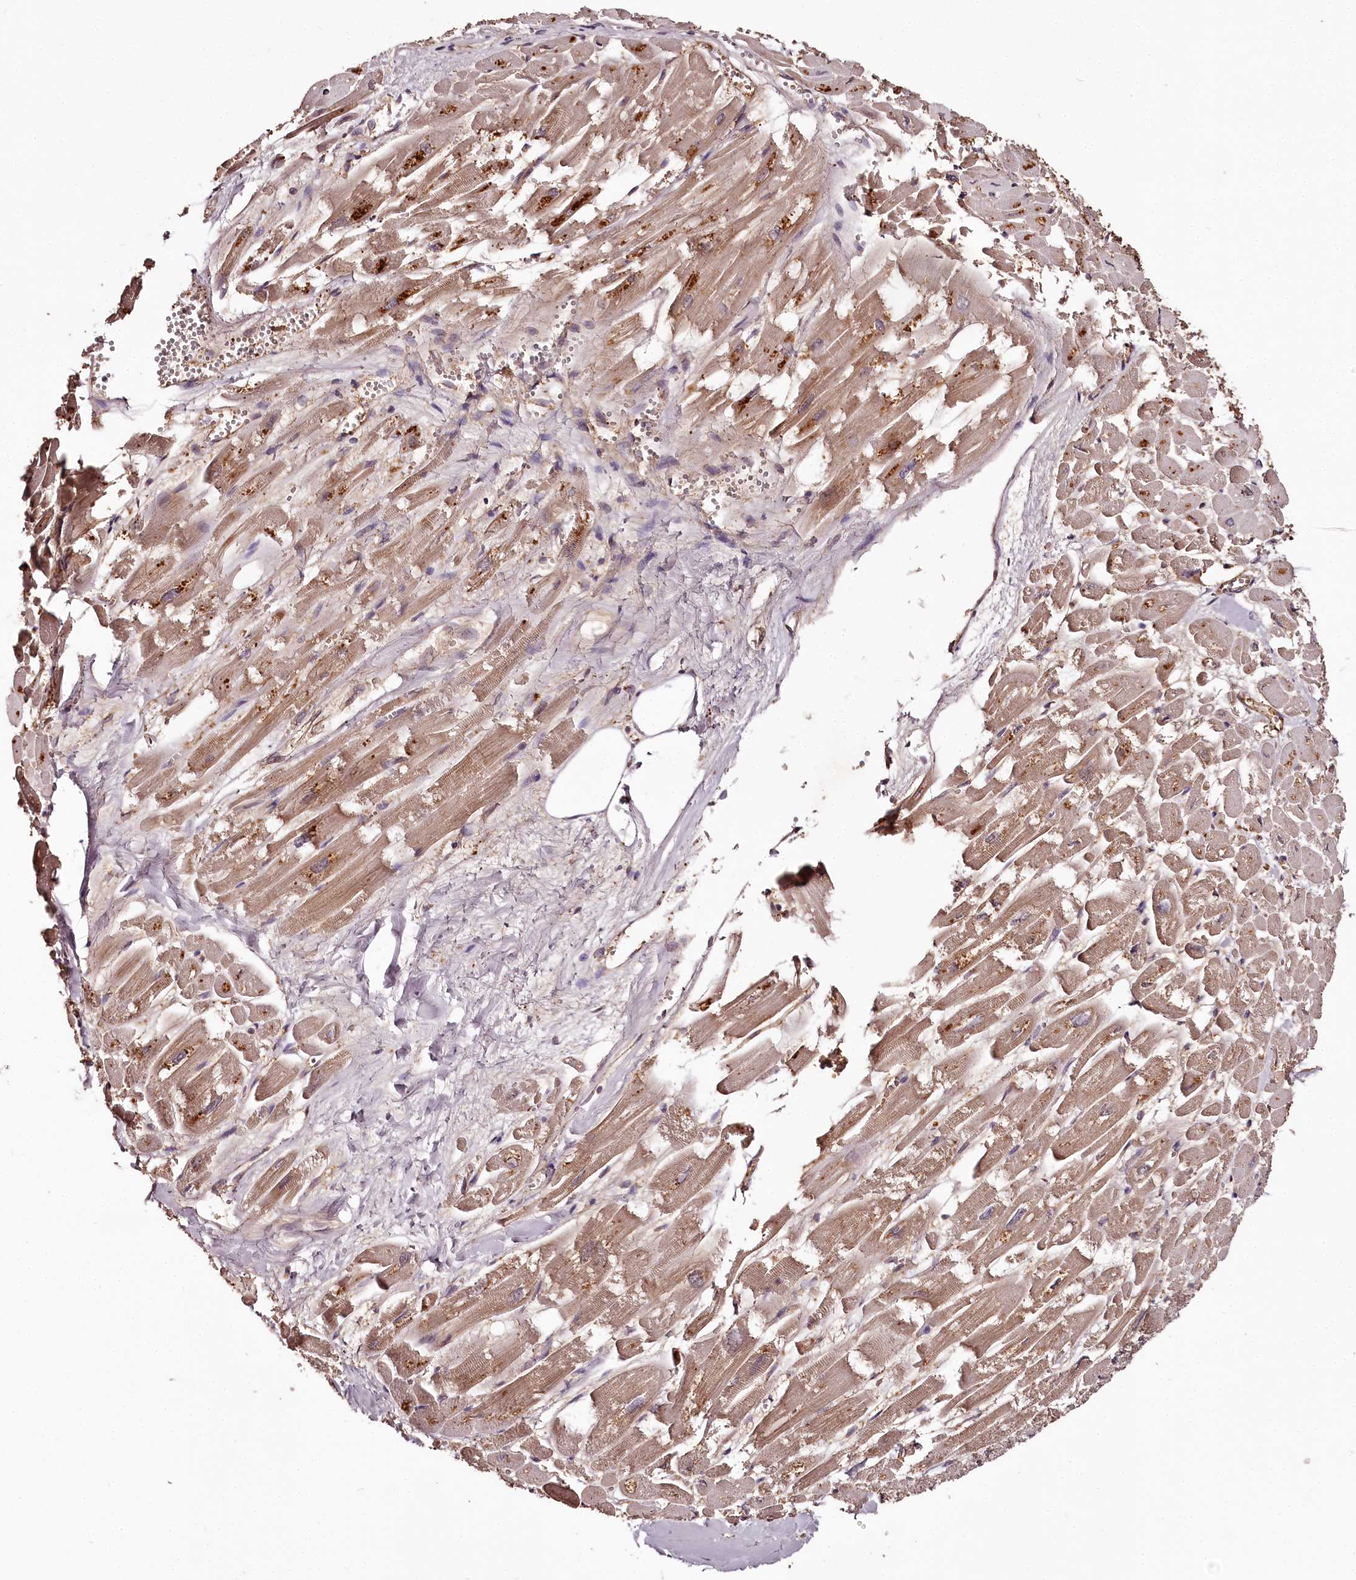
{"staining": {"intensity": "moderate", "quantity": ">75%", "location": "cytoplasmic/membranous"}, "tissue": "heart muscle", "cell_type": "Cardiomyocytes", "image_type": "normal", "snomed": [{"axis": "morphology", "description": "Normal tissue, NOS"}, {"axis": "topography", "description": "Heart"}], "caption": "Brown immunohistochemical staining in normal heart muscle displays moderate cytoplasmic/membranous positivity in about >75% of cardiomyocytes. (Stains: DAB in brown, nuclei in blue, Microscopy: brightfield microscopy at high magnification).", "gene": "TTC12", "patient": {"sex": "male", "age": 54}}